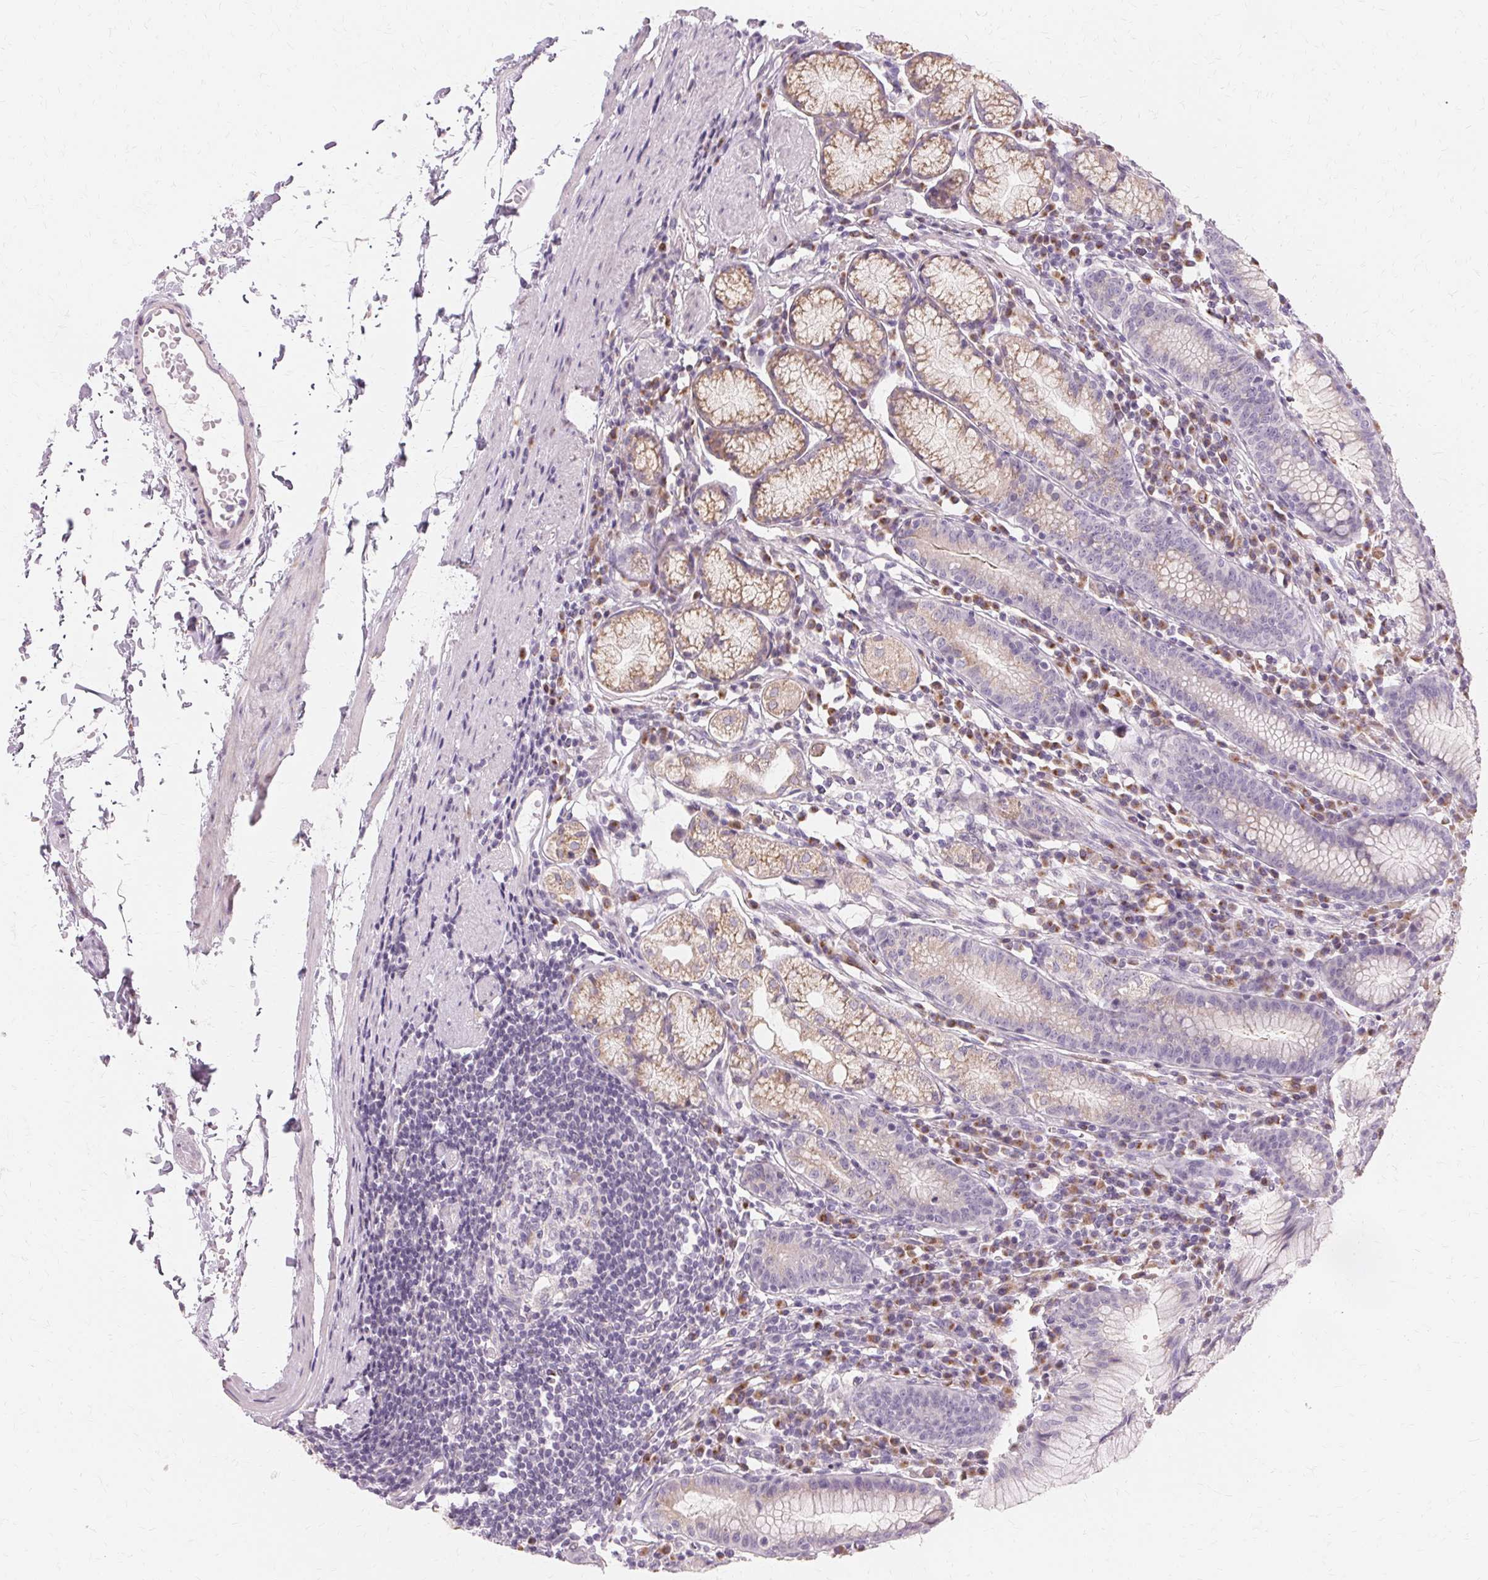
{"staining": {"intensity": "negative", "quantity": "none", "location": "none"}, "tissue": "stomach", "cell_type": "Glandular cells", "image_type": "normal", "snomed": [{"axis": "morphology", "description": "Normal tissue, NOS"}, {"axis": "topography", "description": "Stomach"}], "caption": "An IHC image of unremarkable stomach is shown. There is no staining in glandular cells of stomach. Brightfield microscopy of immunohistochemistry (IHC) stained with DAB (brown) and hematoxylin (blue), captured at high magnification.", "gene": "FCRL3", "patient": {"sex": "male", "age": 55}}